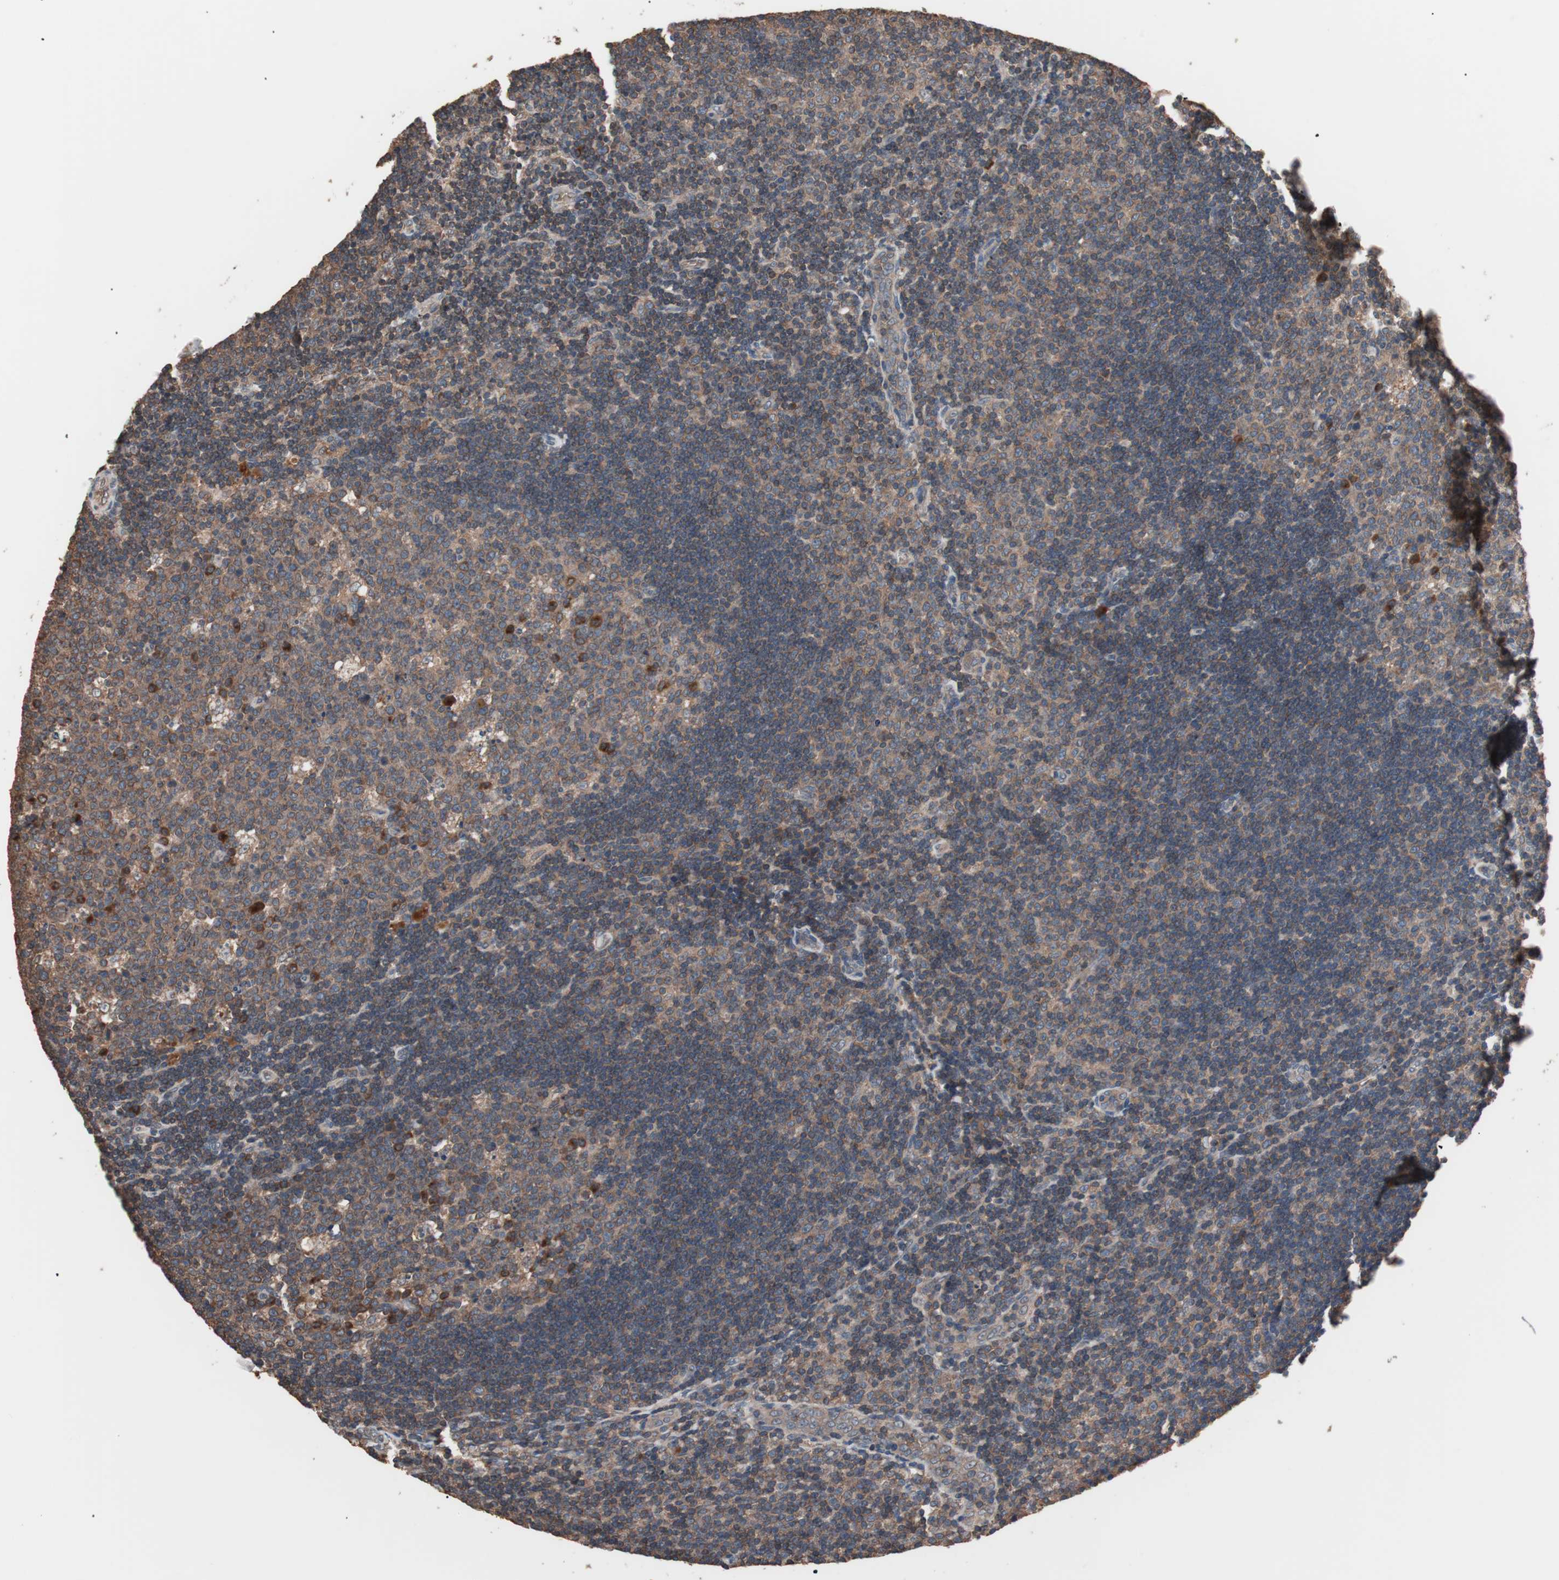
{"staining": {"intensity": "moderate", "quantity": ">75%", "location": "cytoplasmic/membranous"}, "tissue": "lymph node", "cell_type": "Germinal center cells", "image_type": "normal", "snomed": [{"axis": "morphology", "description": "Normal tissue, NOS"}, {"axis": "topography", "description": "Lymph node"}, {"axis": "topography", "description": "Salivary gland"}], "caption": "Protein expression analysis of unremarkable lymph node shows moderate cytoplasmic/membranous expression in about >75% of germinal center cells. Nuclei are stained in blue.", "gene": "GLYCTK", "patient": {"sex": "male", "age": 8}}